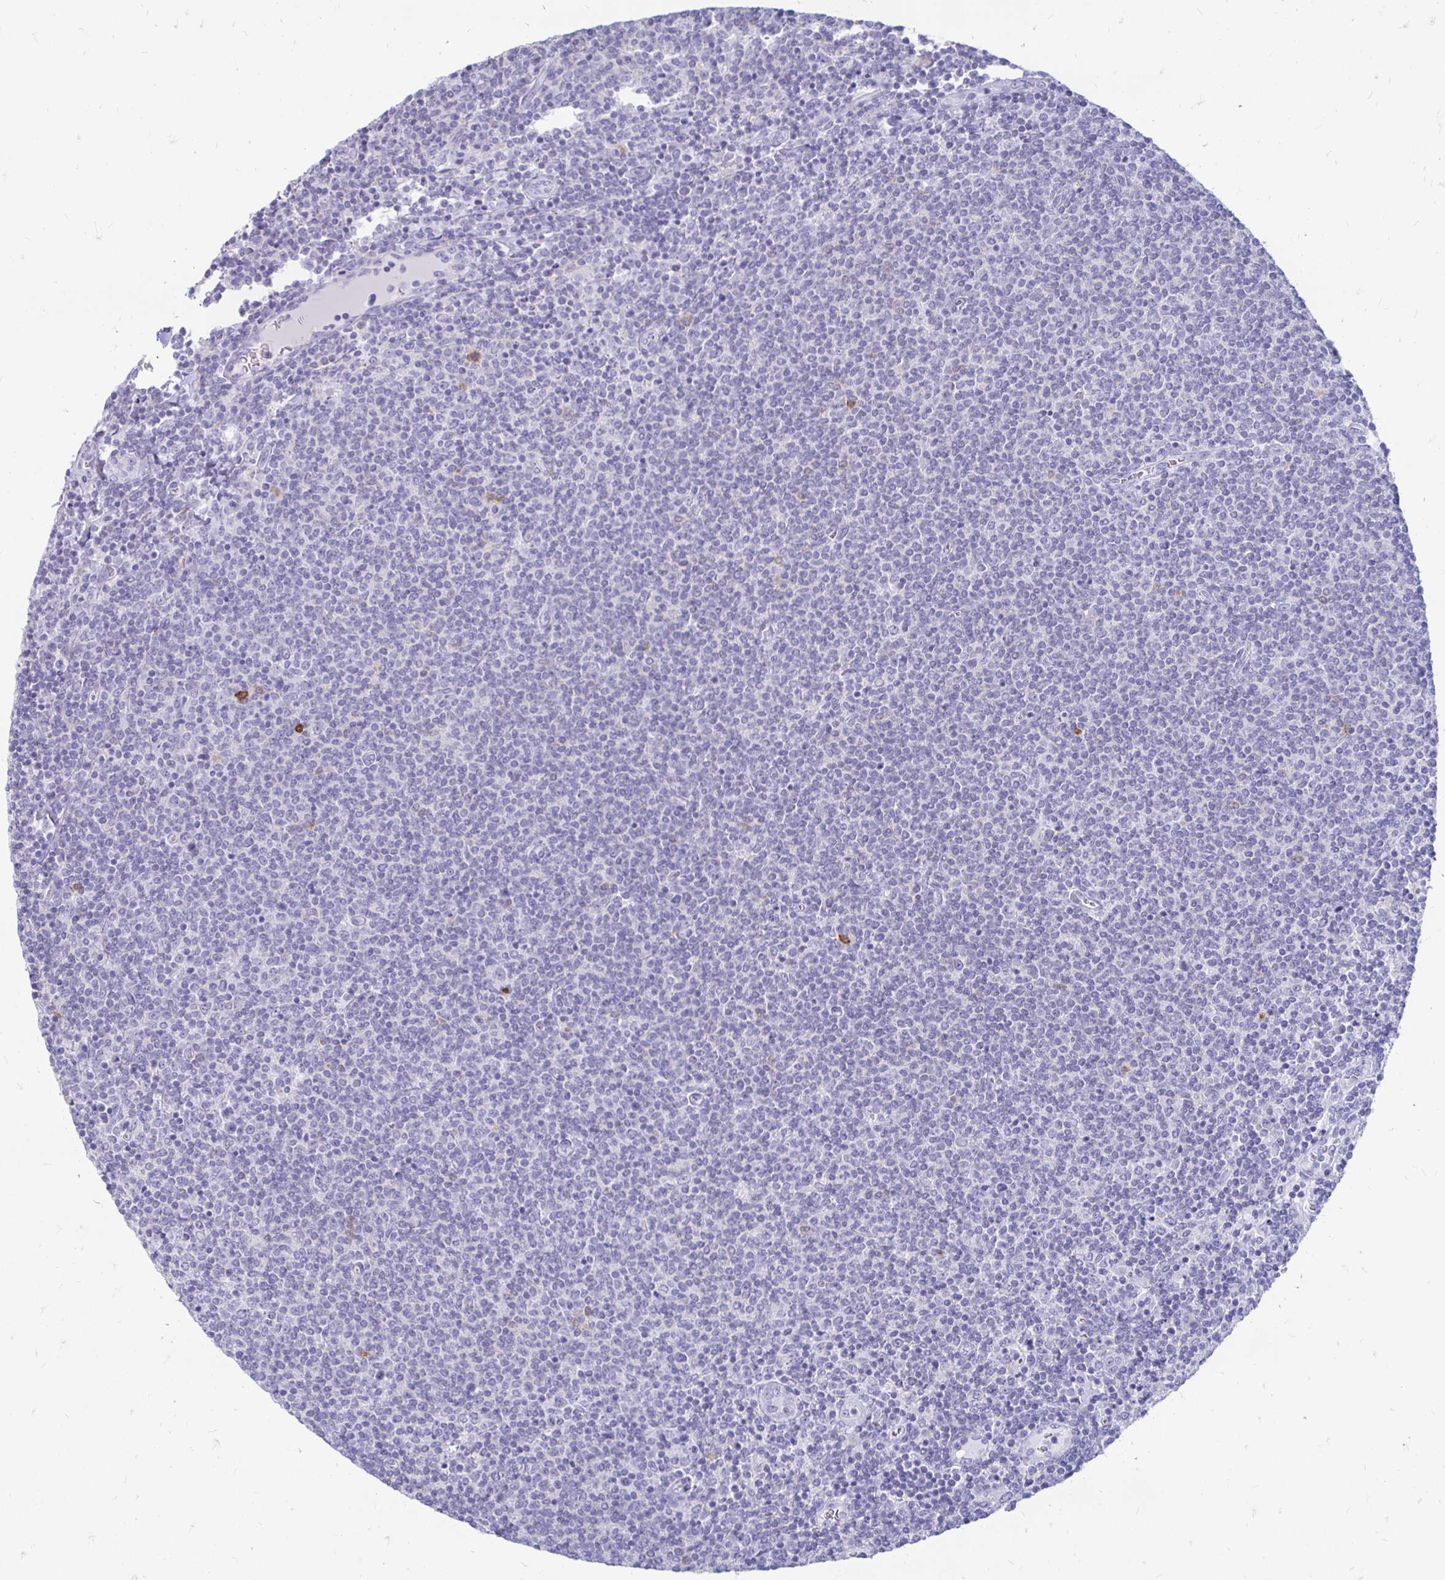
{"staining": {"intensity": "negative", "quantity": "none", "location": "none"}, "tissue": "lymphoma", "cell_type": "Tumor cells", "image_type": "cancer", "snomed": [{"axis": "morphology", "description": "Malignant lymphoma, non-Hodgkin's type, Low grade"}, {"axis": "topography", "description": "Lymph node"}], "caption": "An immunohistochemistry (IHC) micrograph of lymphoma is shown. There is no staining in tumor cells of lymphoma.", "gene": "PEG10", "patient": {"sex": "male", "age": 52}}